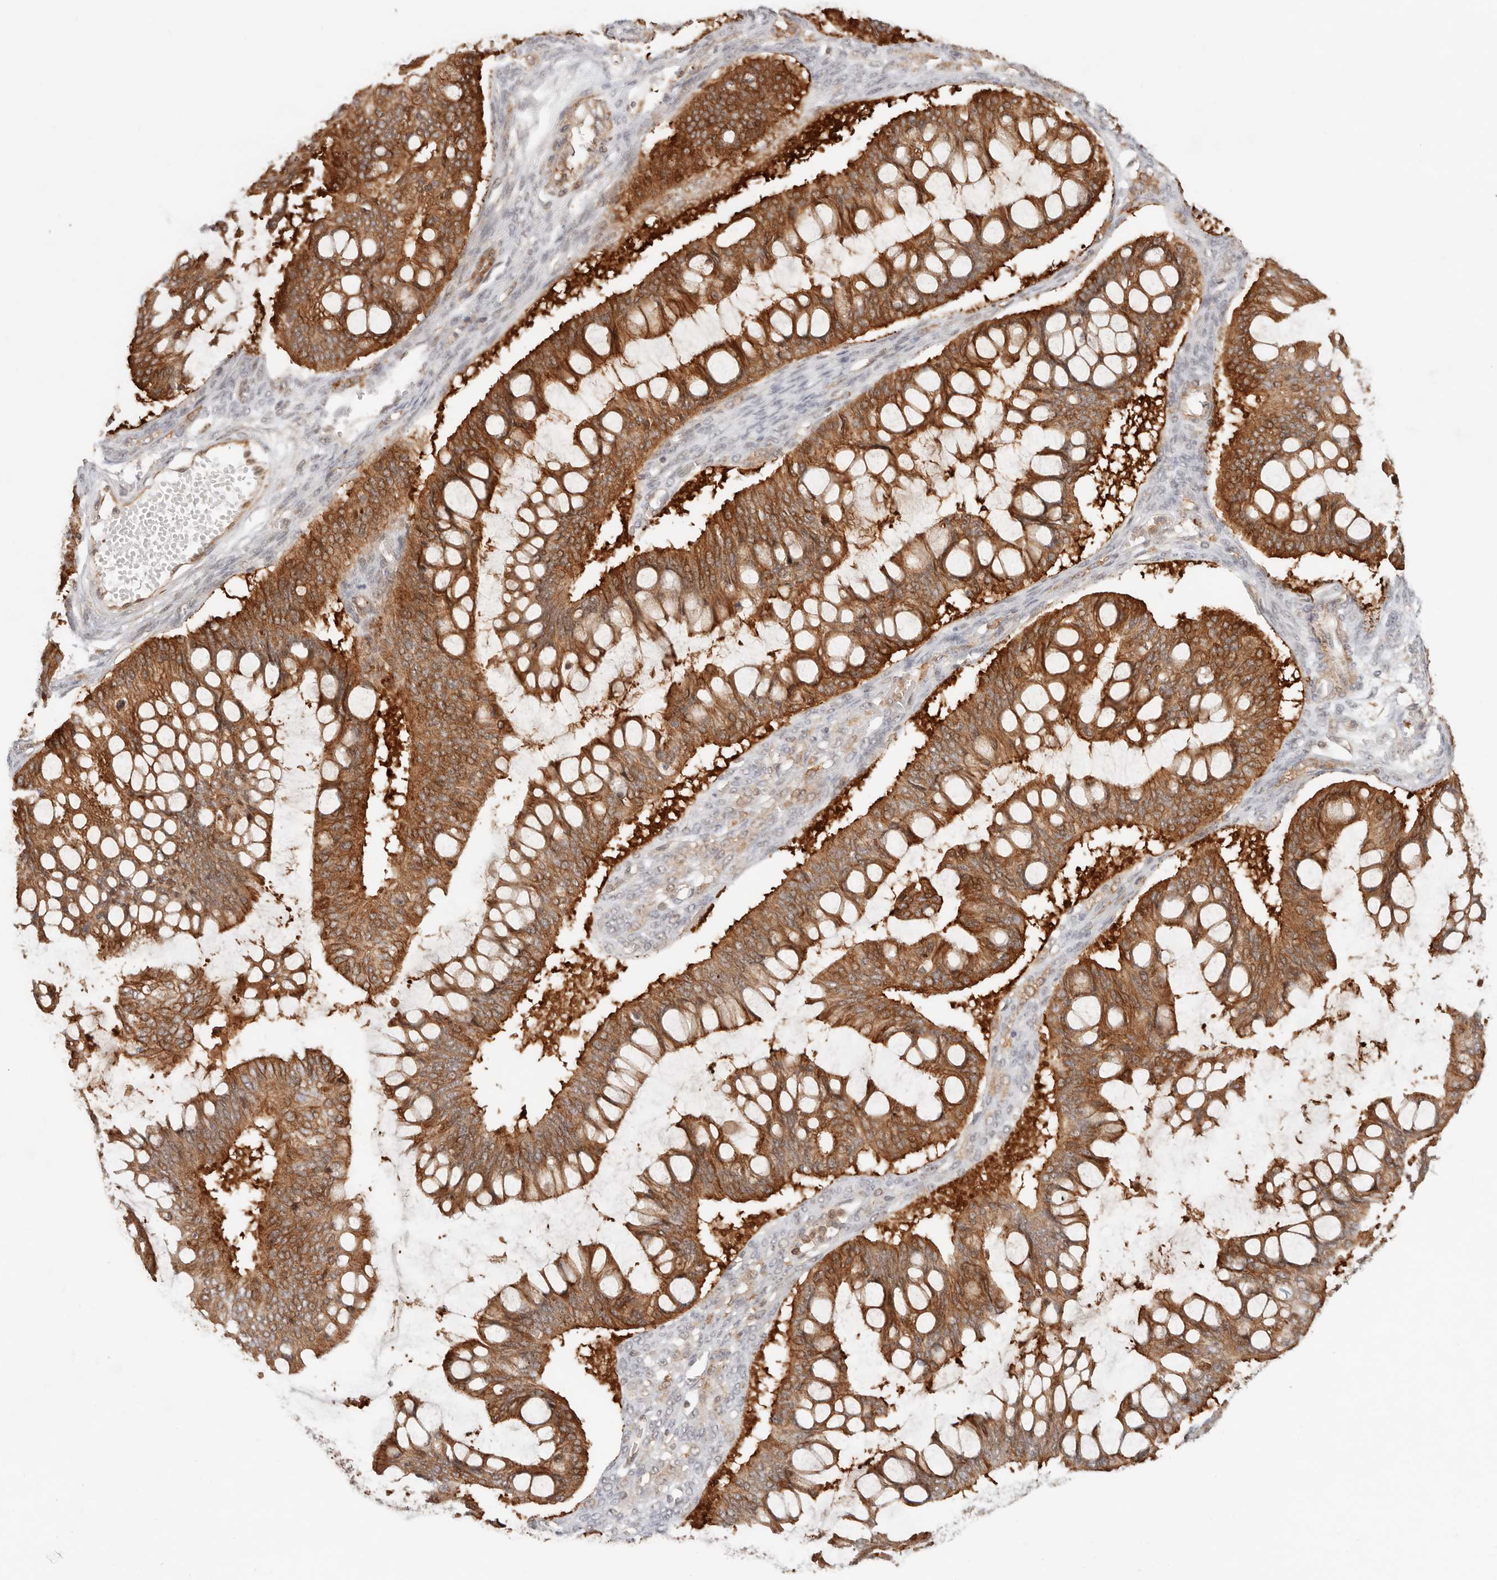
{"staining": {"intensity": "strong", "quantity": ">75%", "location": "cytoplasmic/membranous,nuclear"}, "tissue": "ovarian cancer", "cell_type": "Tumor cells", "image_type": "cancer", "snomed": [{"axis": "morphology", "description": "Cystadenocarcinoma, mucinous, NOS"}, {"axis": "topography", "description": "Ovary"}], "caption": "Human mucinous cystadenocarcinoma (ovarian) stained with a brown dye reveals strong cytoplasmic/membranous and nuclear positive expression in approximately >75% of tumor cells.", "gene": "HEXD", "patient": {"sex": "female", "age": 73}}